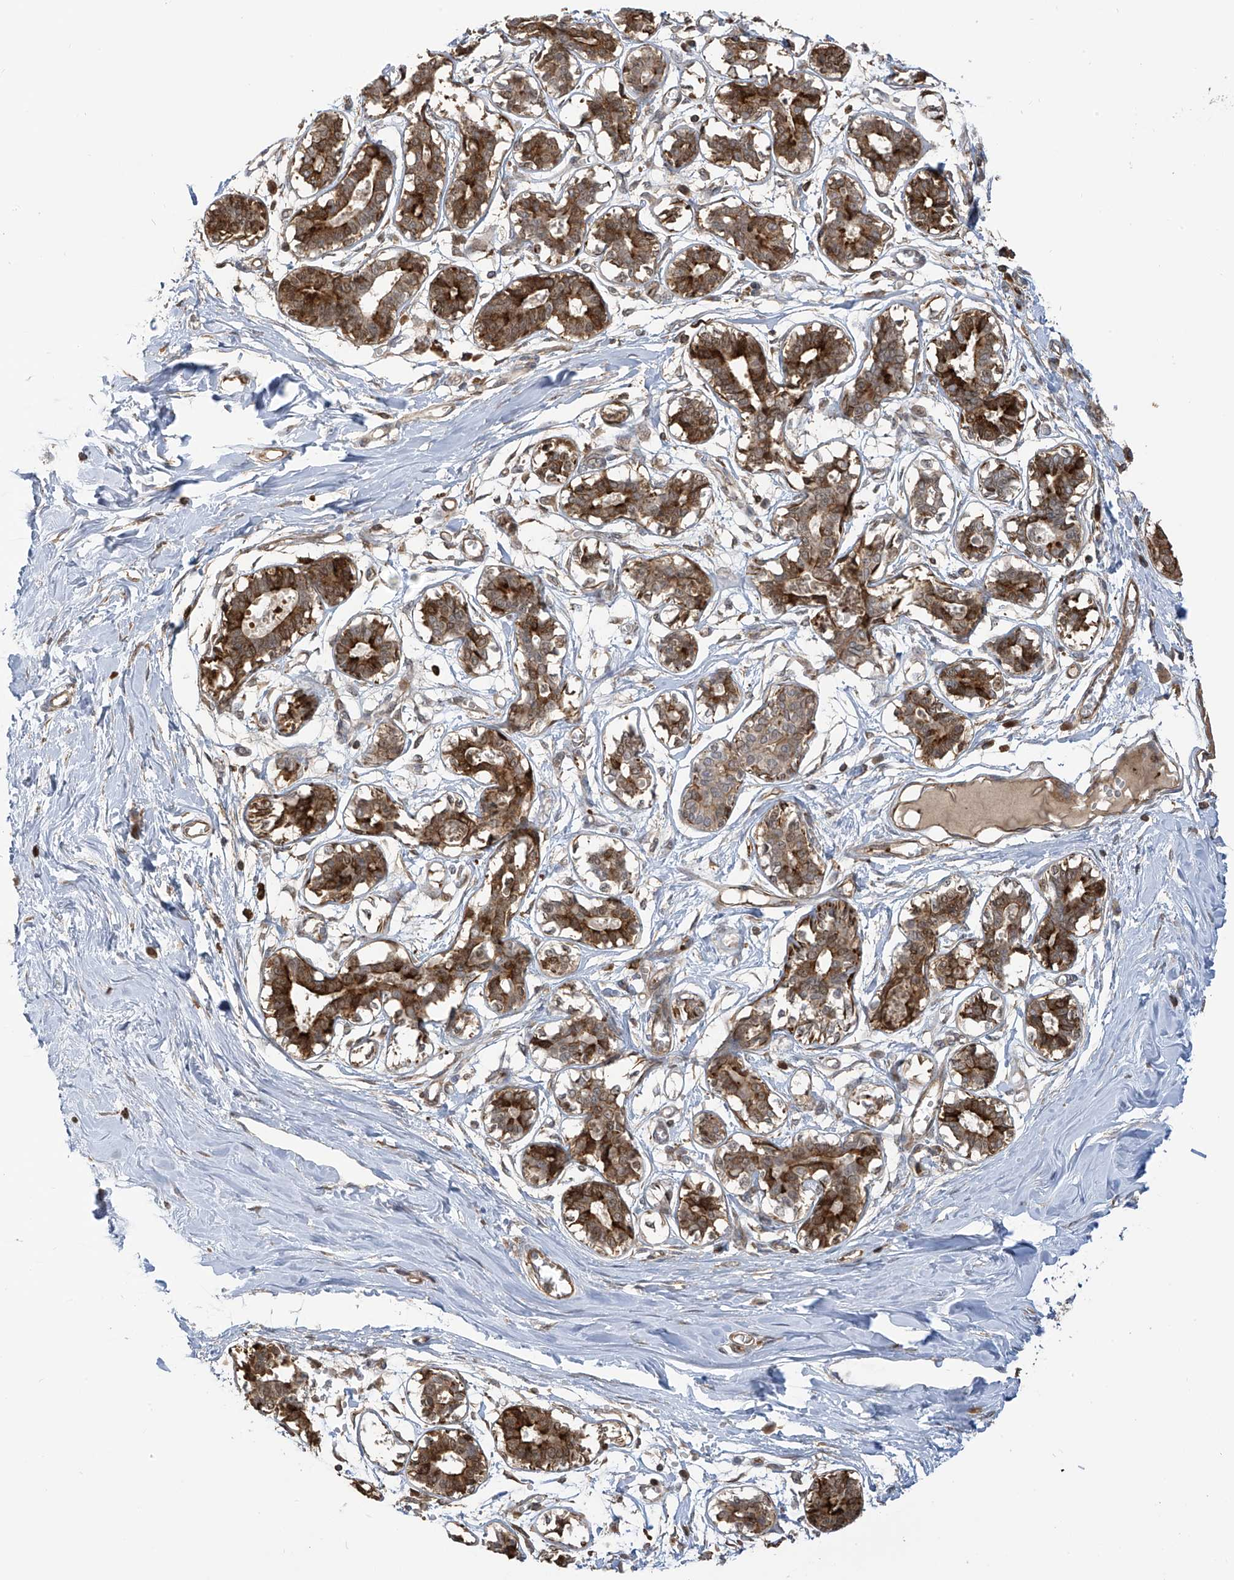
{"staining": {"intensity": "weak", "quantity": ">75%", "location": "cytoplasmic/membranous"}, "tissue": "breast", "cell_type": "Adipocytes", "image_type": "normal", "snomed": [{"axis": "morphology", "description": "Normal tissue, NOS"}, {"axis": "topography", "description": "Breast"}], "caption": "There is low levels of weak cytoplasmic/membranous positivity in adipocytes of normal breast, as demonstrated by immunohistochemical staining (brown color).", "gene": "ATAD2B", "patient": {"sex": "female", "age": 27}}